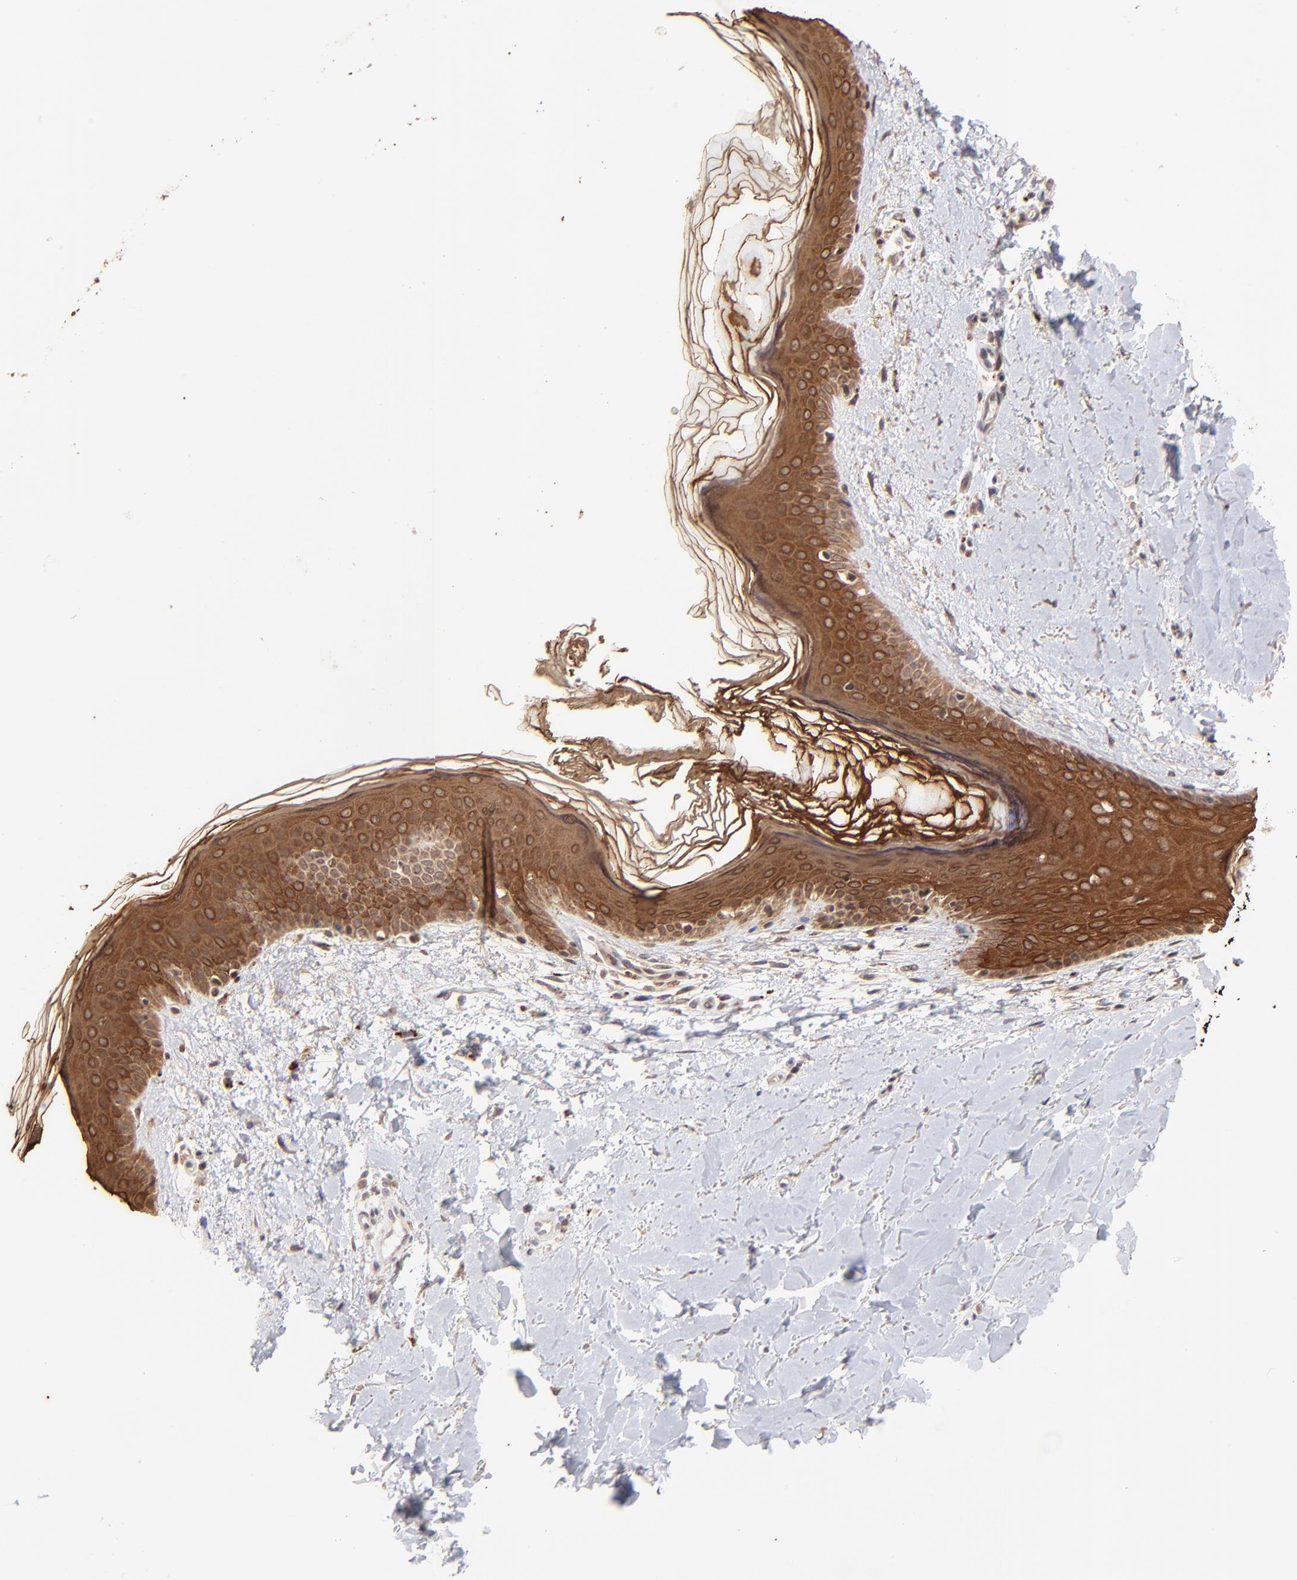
{"staining": {"intensity": "weak", "quantity": ">75%", "location": "cytoplasmic/membranous"}, "tissue": "skin", "cell_type": "Fibroblasts", "image_type": "normal", "snomed": [{"axis": "morphology", "description": "Normal tissue, NOS"}, {"axis": "topography", "description": "Skin"}], "caption": "Brown immunohistochemical staining in normal skin shows weak cytoplasmic/membranous expression in approximately >75% of fibroblasts.", "gene": "TNRC6B", "patient": {"sex": "female", "age": 56}}